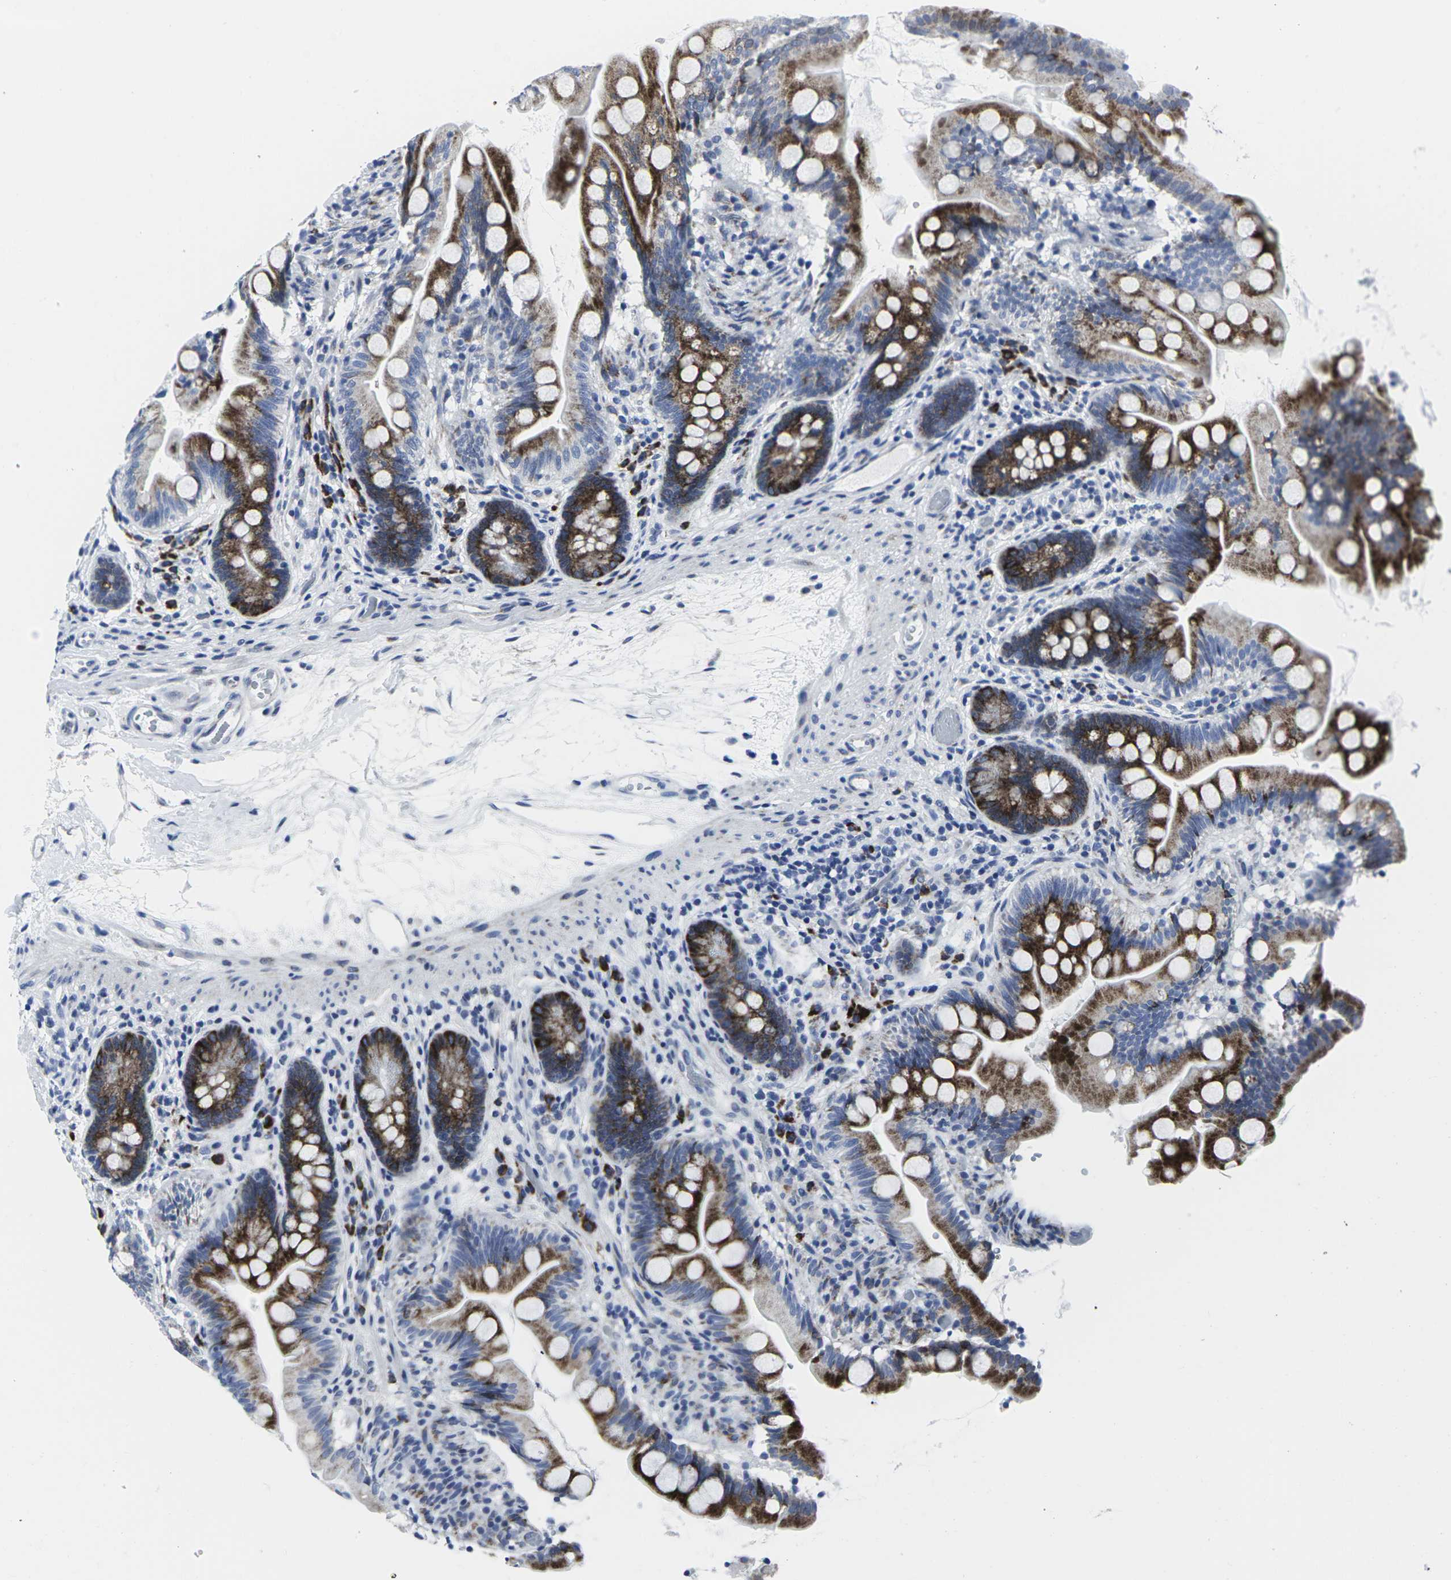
{"staining": {"intensity": "strong", "quantity": ">75%", "location": "cytoplasmic/membranous"}, "tissue": "small intestine", "cell_type": "Glandular cells", "image_type": "normal", "snomed": [{"axis": "morphology", "description": "Normal tissue, NOS"}, {"axis": "topography", "description": "Small intestine"}], "caption": "Immunohistochemistry (IHC) photomicrograph of normal small intestine: small intestine stained using IHC reveals high levels of strong protein expression localized specifically in the cytoplasmic/membranous of glandular cells, appearing as a cytoplasmic/membranous brown color.", "gene": "RPN1", "patient": {"sex": "female", "age": 56}}